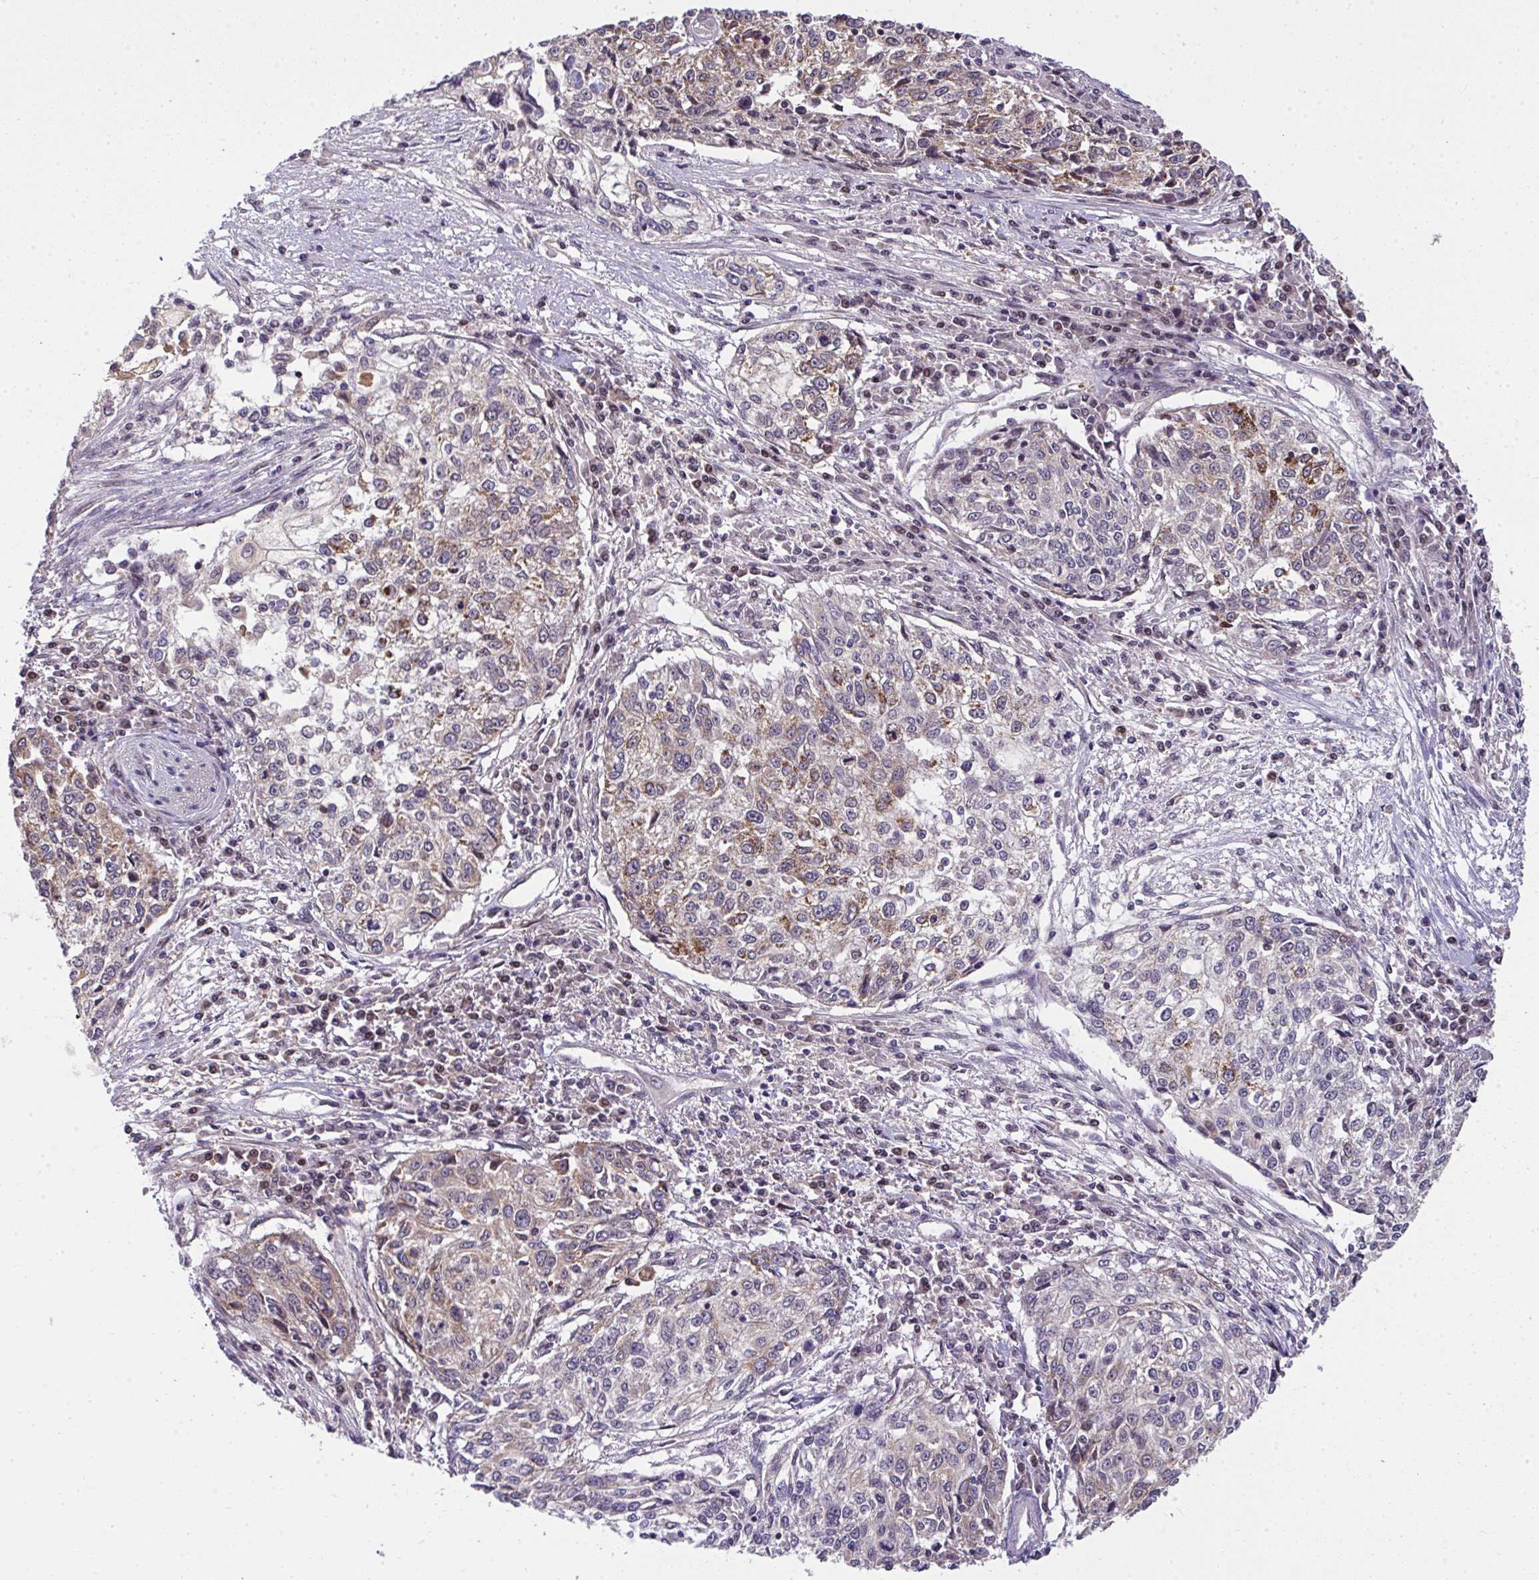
{"staining": {"intensity": "moderate", "quantity": "<25%", "location": "cytoplasmic/membranous"}, "tissue": "cervical cancer", "cell_type": "Tumor cells", "image_type": "cancer", "snomed": [{"axis": "morphology", "description": "Squamous cell carcinoma, NOS"}, {"axis": "topography", "description": "Cervix"}], "caption": "IHC image of human cervical cancer stained for a protein (brown), which reveals low levels of moderate cytoplasmic/membranous positivity in approximately <25% of tumor cells.", "gene": "RDH14", "patient": {"sex": "female", "age": 57}}